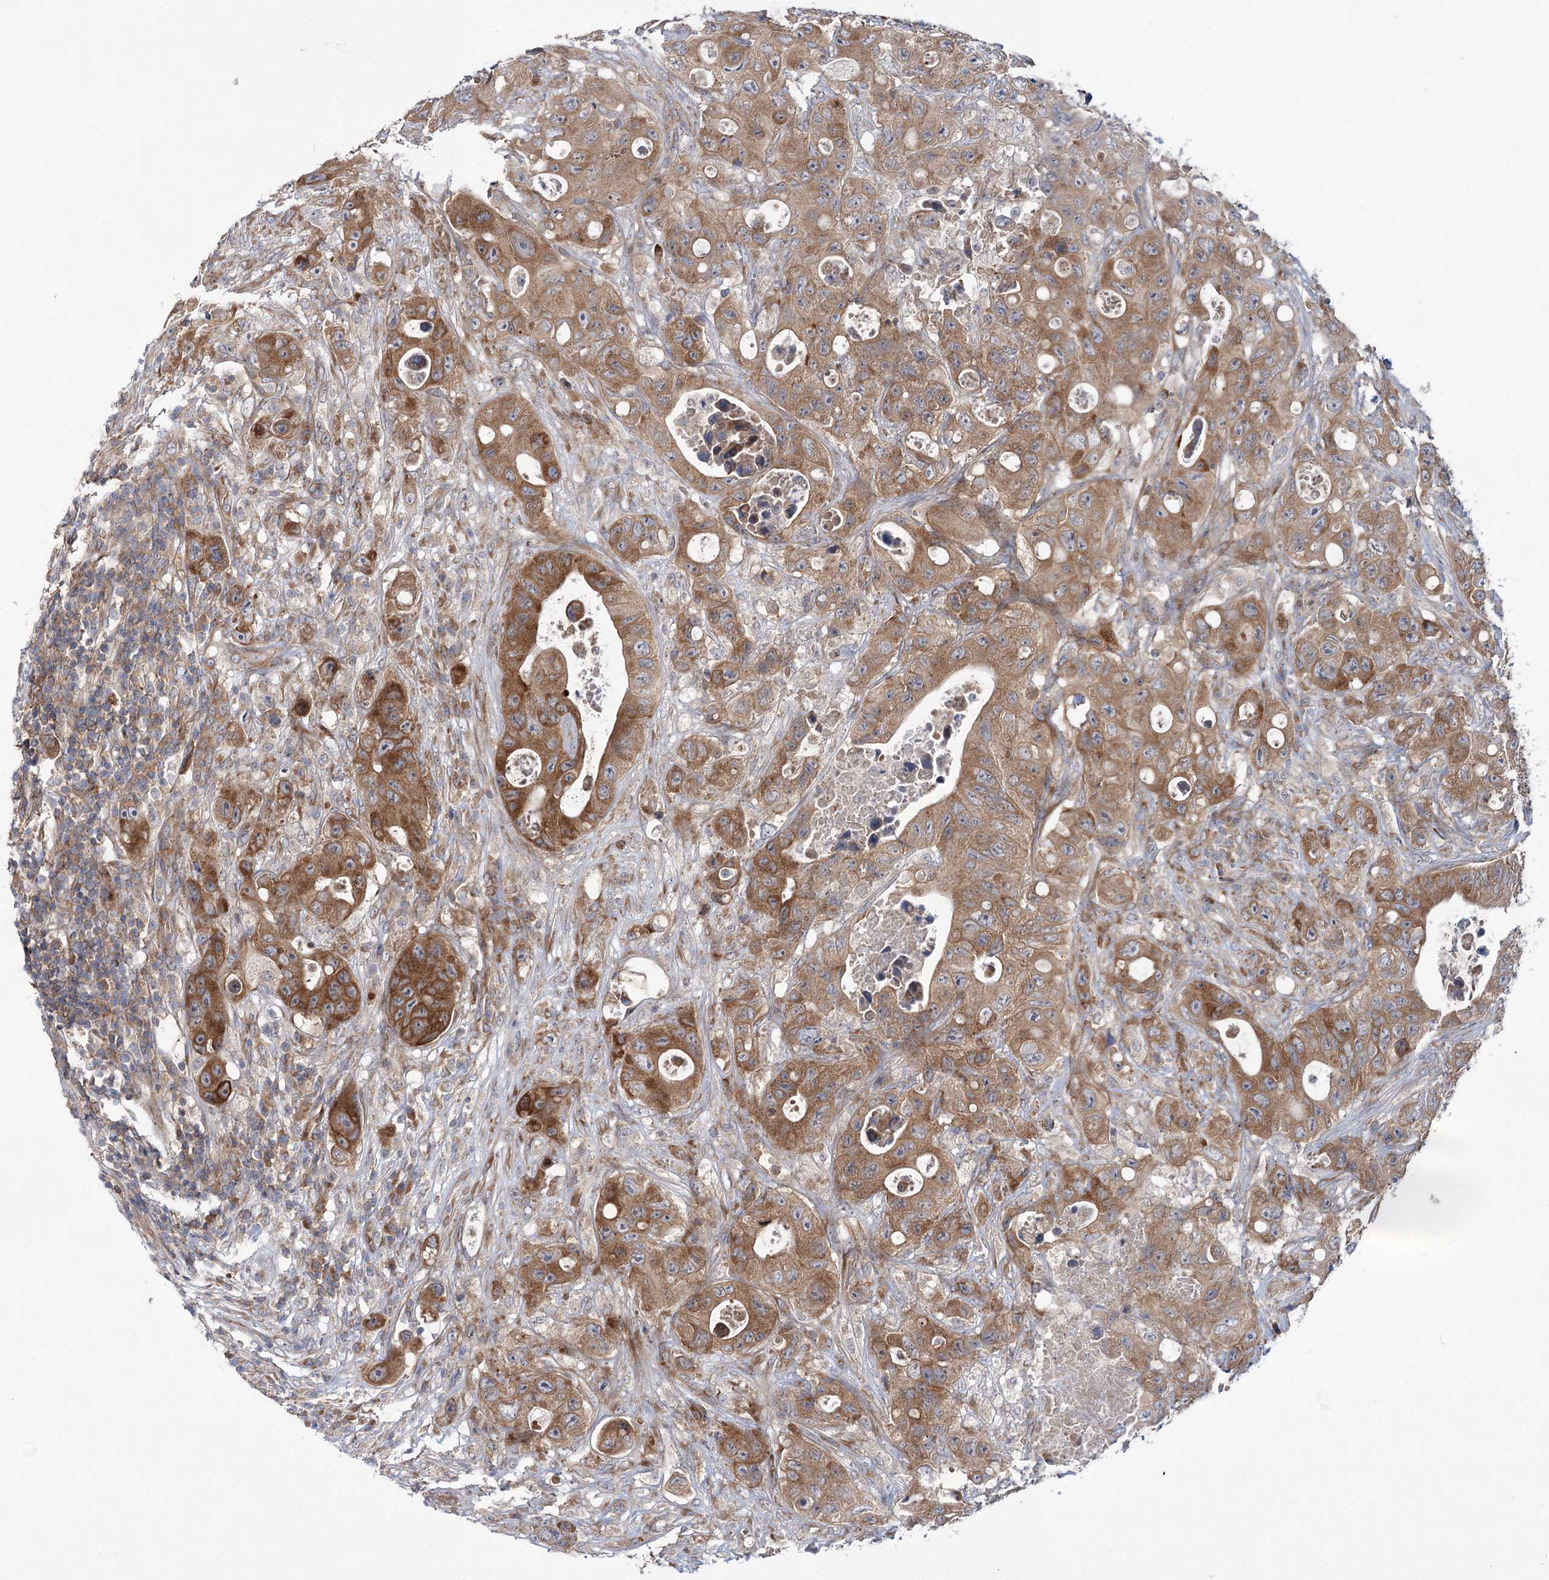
{"staining": {"intensity": "moderate", "quantity": ">75%", "location": "cytoplasmic/membranous"}, "tissue": "colorectal cancer", "cell_type": "Tumor cells", "image_type": "cancer", "snomed": [{"axis": "morphology", "description": "Adenocarcinoma, NOS"}, {"axis": "topography", "description": "Colon"}], "caption": "Moderate cytoplasmic/membranous positivity is appreciated in about >75% of tumor cells in colorectal cancer (adenocarcinoma).", "gene": "VWA2", "patient": {"sex": "female", "age": 46}}